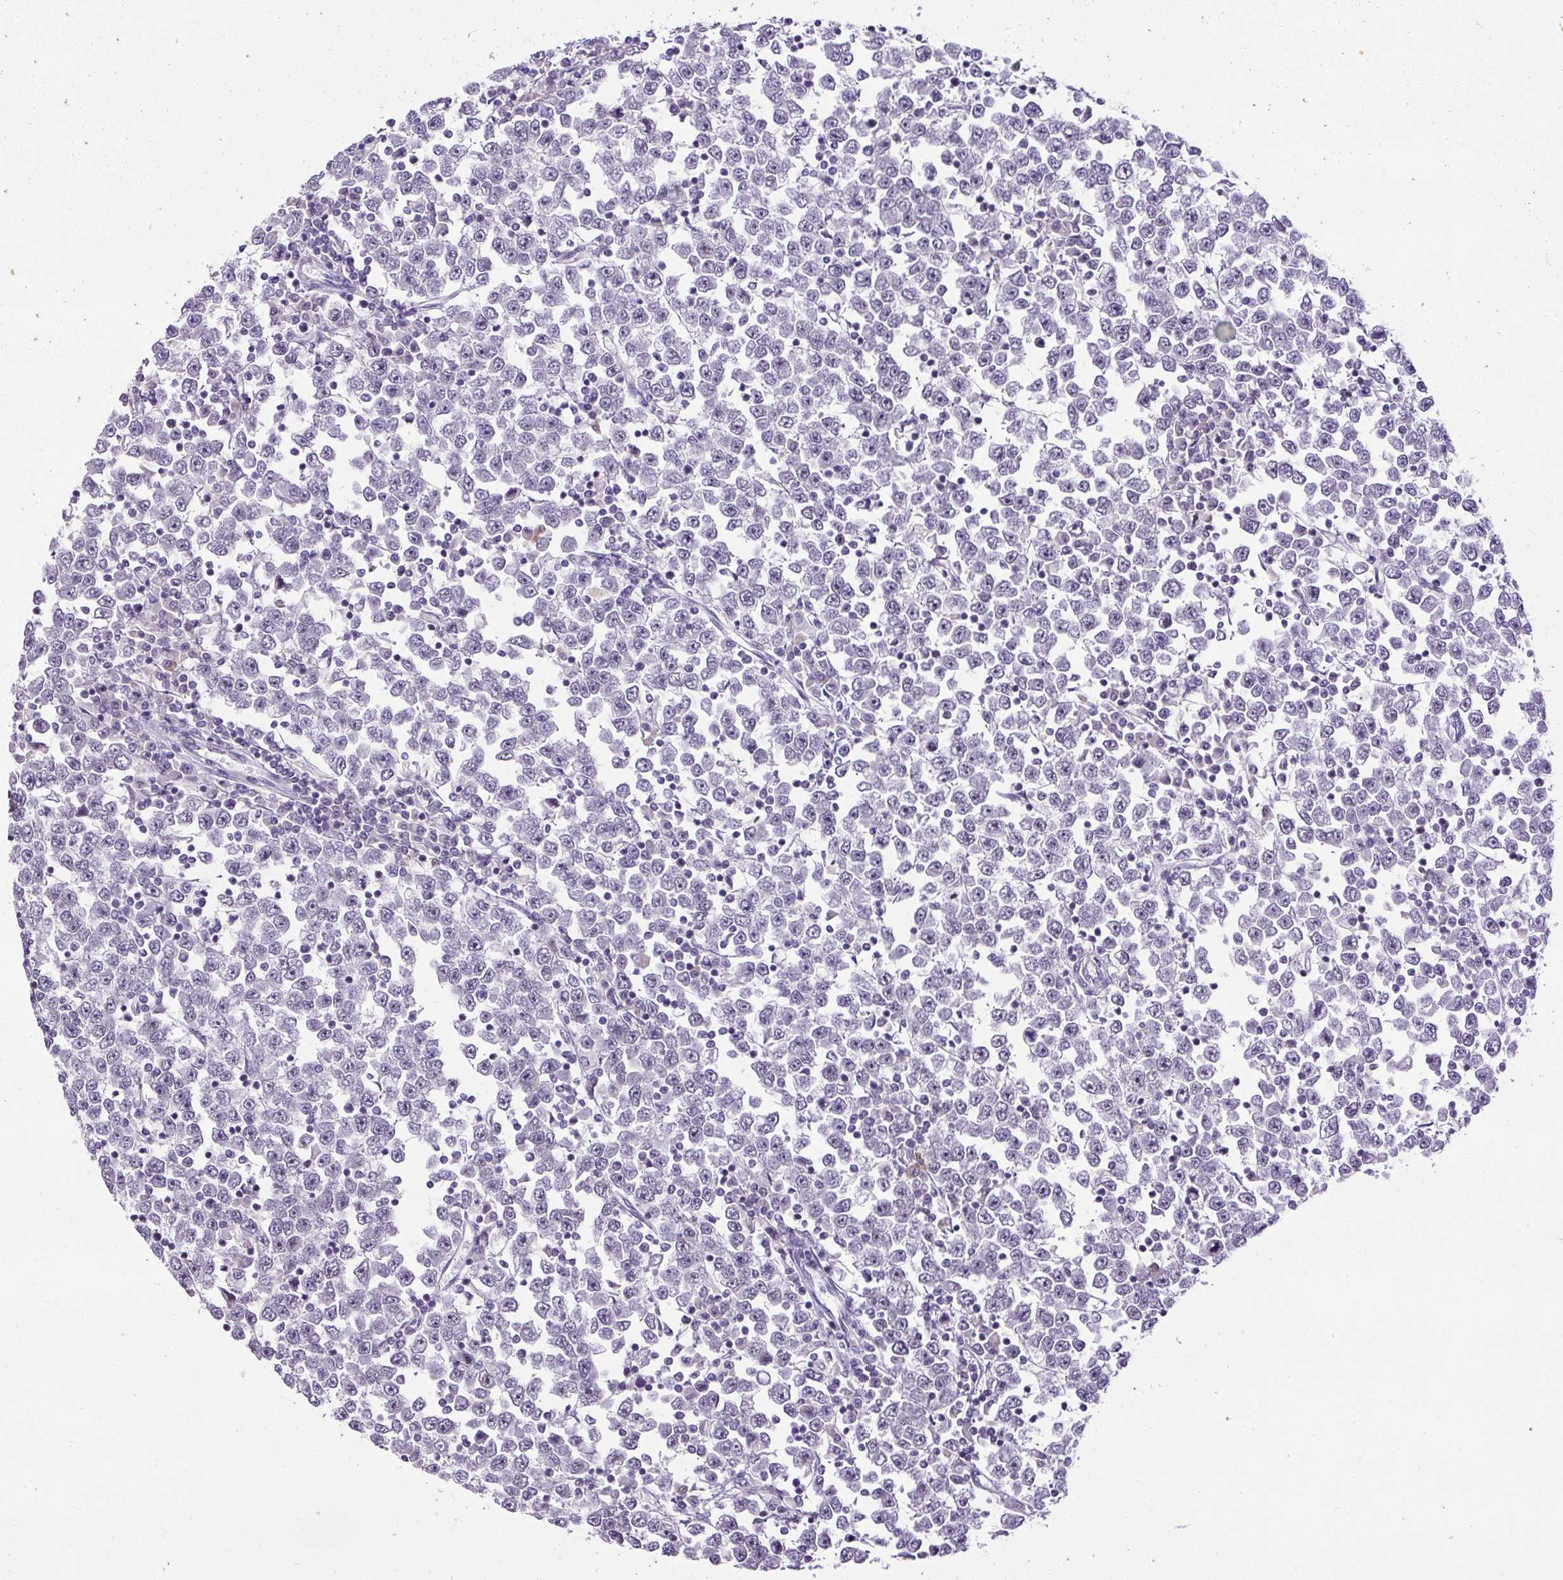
{"staining": {"intensity": "negative", "quantity": "none", "location": "none"}, "tissue": "testis cancer", "cell_type": "Tumor cells", "image_type": "cancer", "snomed": [{"axis": "morphology", "description": "Seminoma, NOS"}, {"axis": "topography", "description": "Testis"}], "caption": "A photomicrograph of seminoma (testis) stained for a protein shows no brown staining in tumor cells.", "gene": "ARHGEF18", "patient": {"sex": "male", "age": 65}}